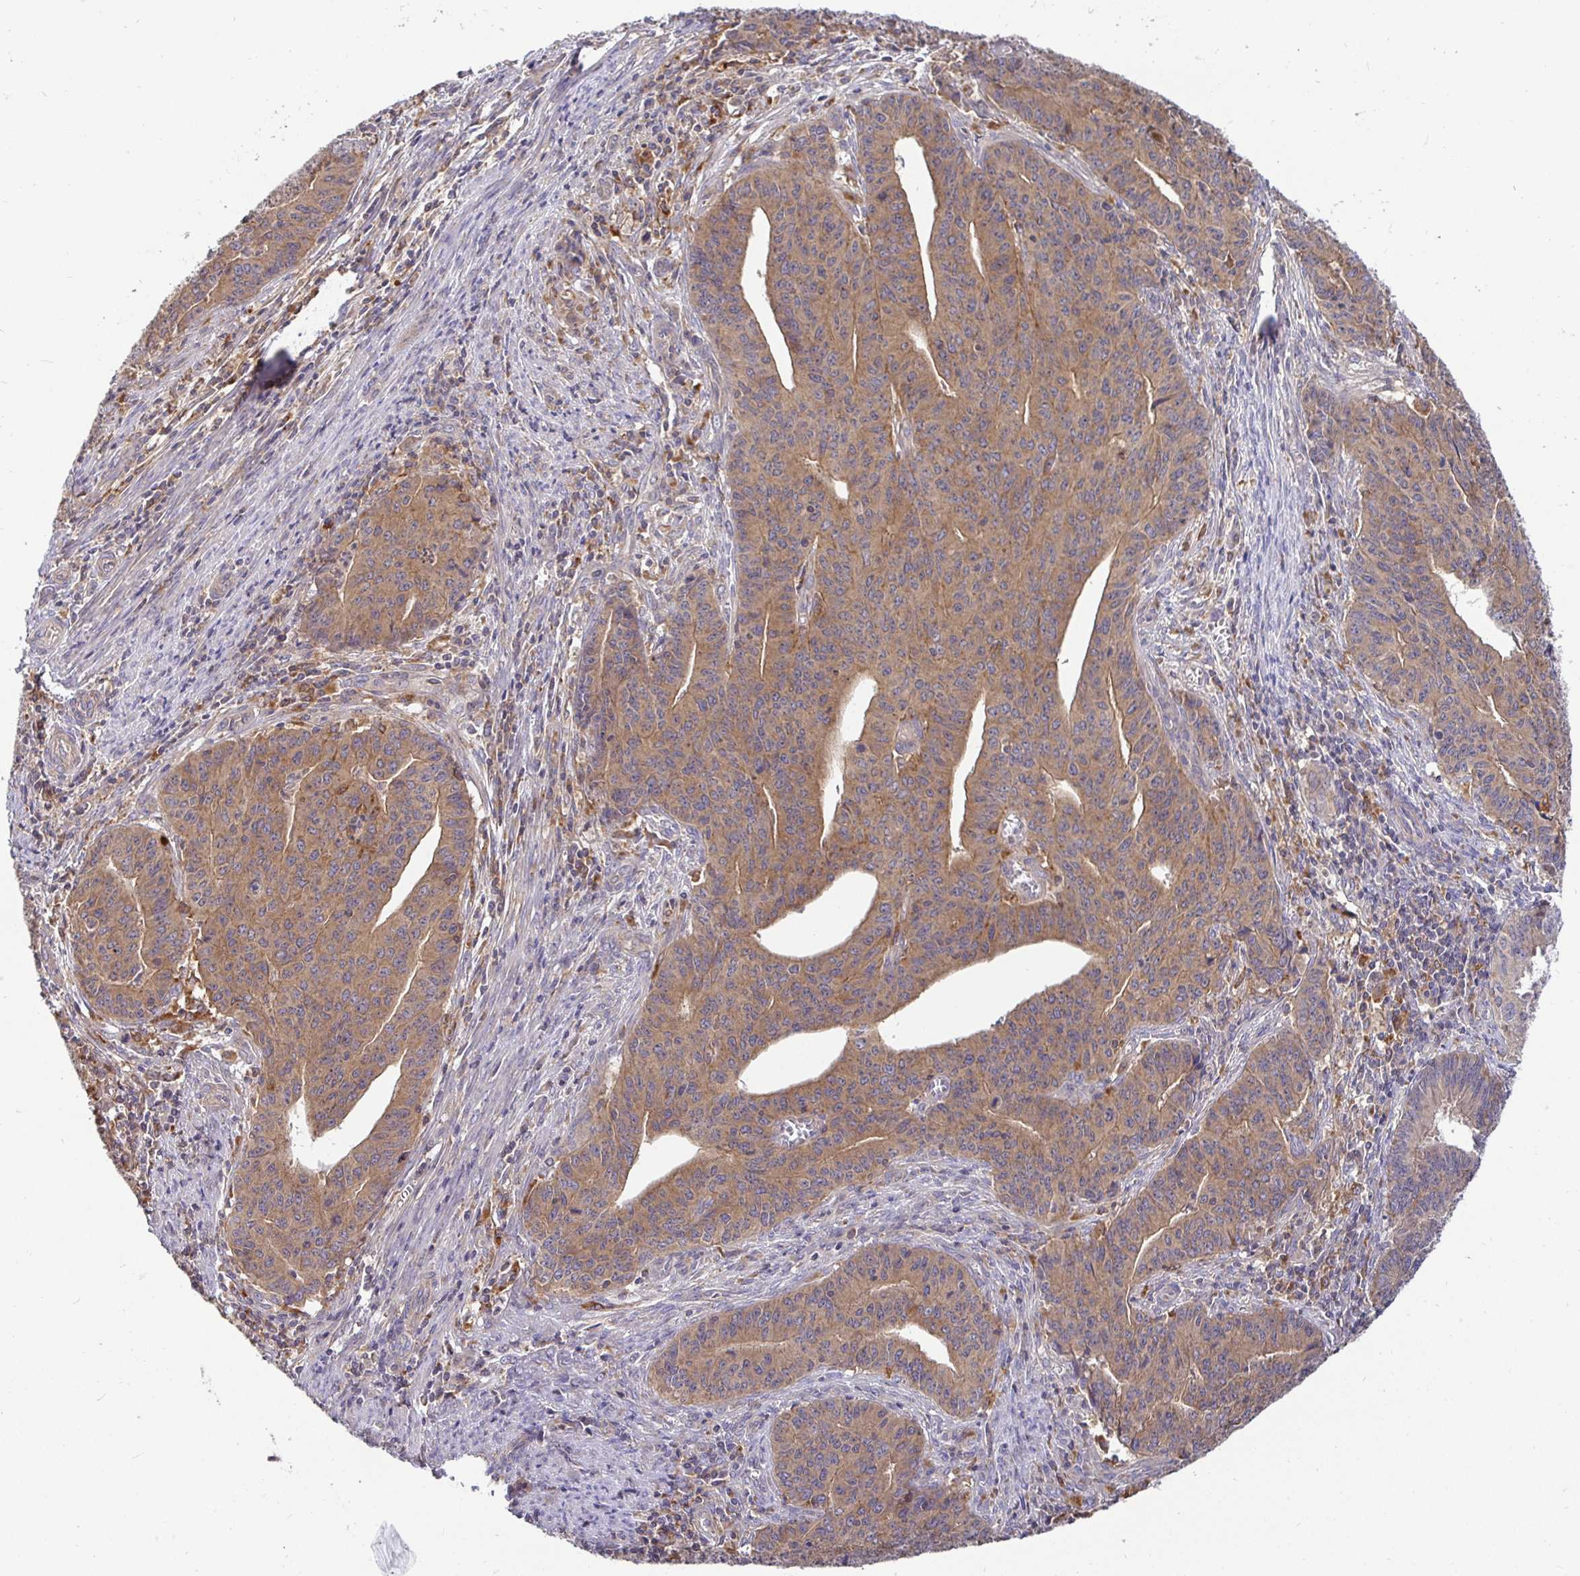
{"staining": {"intensity": "weak", "quantity": ">75%", "location": "cytoplasmic/membranous"}, "tissue": "endometrial cancer", "cell_type": "Tumor cells", "image_type": "cancer", "snomed": [{"axis": "morphology", "description": "Adenocarcinoma, NOS"}, {"axis": "topography", "description": "Endometrium"}], "caption": "Weak cytoplasmic/membranous positivity for a protein is seen in about >75% of tumor cells of endometrial cancer using immunohistochemistry (IHC).", "gene": "ATP6V1F", "patient": {"sex": "female", "age": 59}}